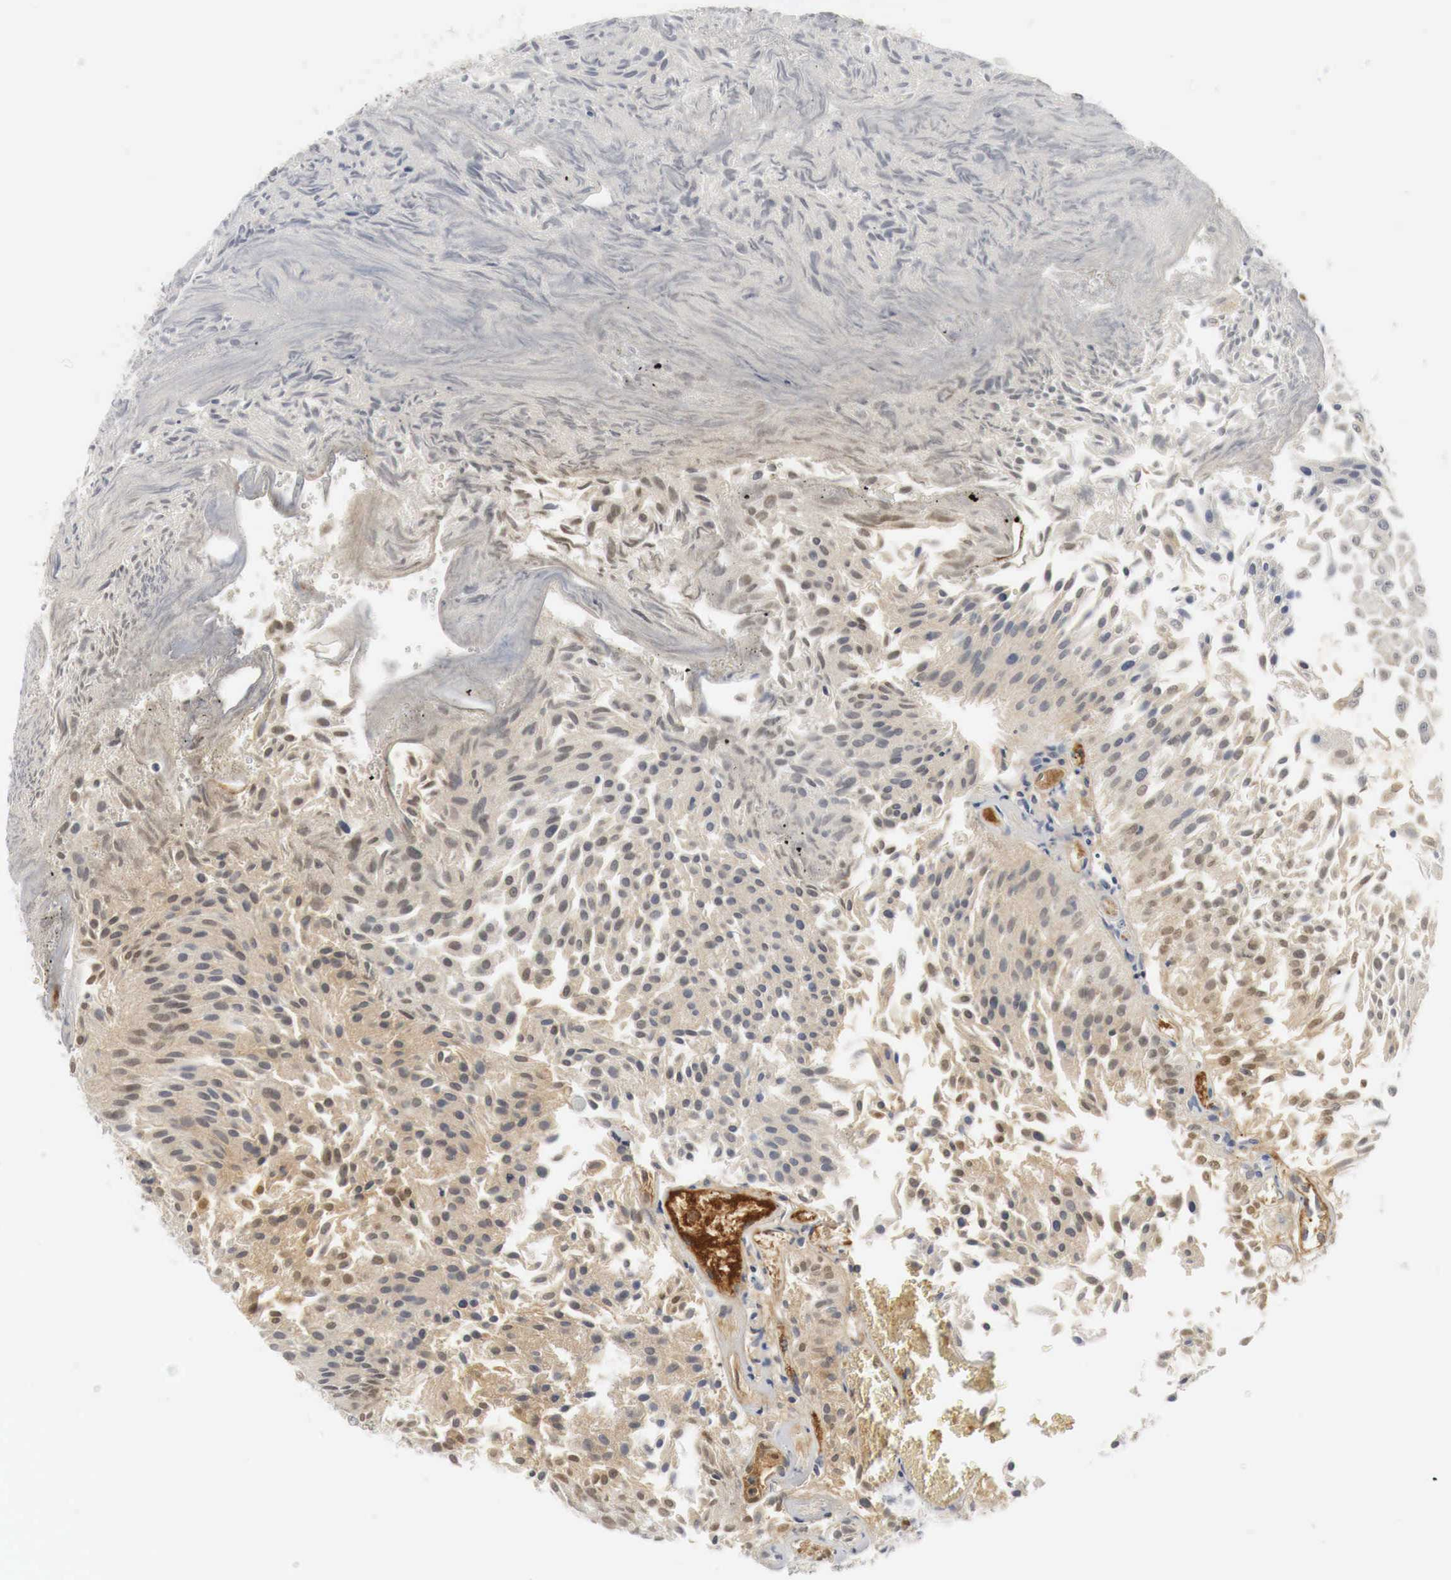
{"staining": {"intensity": "weak", "quantity": "25%-75%", "location": "cytoplasmic/membranous,nuclear"}, "tissue": "urothelial cancer", "cell_type": "Tumor cells", "image_type": "cancer", "snomed": [{"axis": "morphology", "description": "Urothelial carcinoma, Low grade"}, {"axis": "topography", "description": "Urinary bladder"}], "caption": "This photomicrograph shows urothelial cancer stained with IHC to label a protein in brown. The cytoplasmic/membranous and nuclear of tumor cells show weak positivity for the protein. Nuclei are counter-stained blue.", "gene": "MYC", "patient": {"sex": "male", "age": 86}}